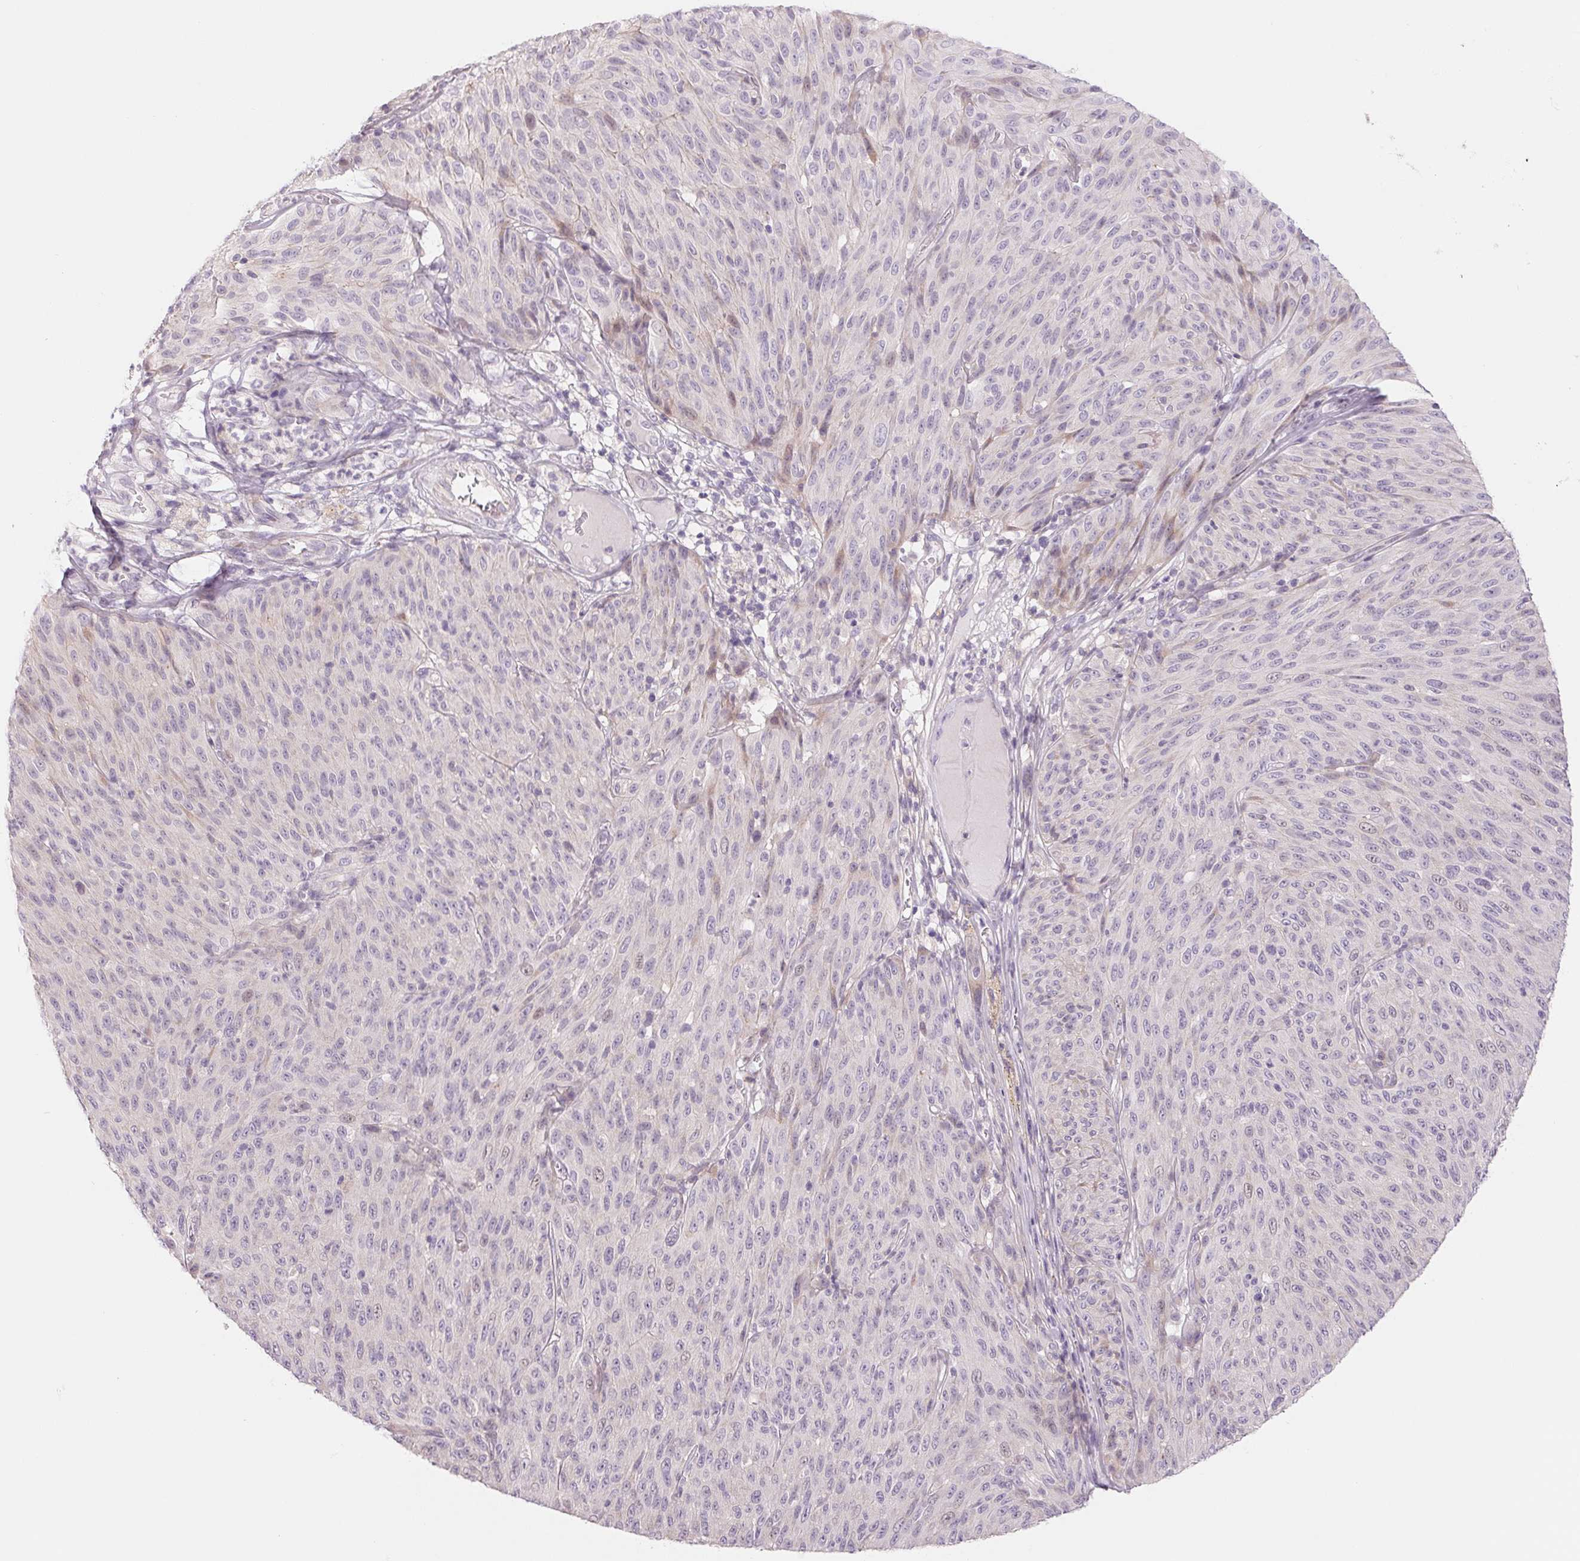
{"staining": {"intensity": "negative", "quantity": "none", "location": "none"}, "tissue": "melanoma", "cell_type": "Tumor cells", "image_type": "cancer", "snomed": [{"axis": "morphology", "description": "Malignant melanoma, NOS"}, {"axis": "topography", "description": "Skin"}], "caption": "A micrograph of human malignant melanoma is negative for staining in tumor cells. The staining is performed using DAB brown chromogen with nuclei counter-stained in using hematoxylin.", "gene": "CCDC168", "patient": {"sex": "male", "age": 85}}